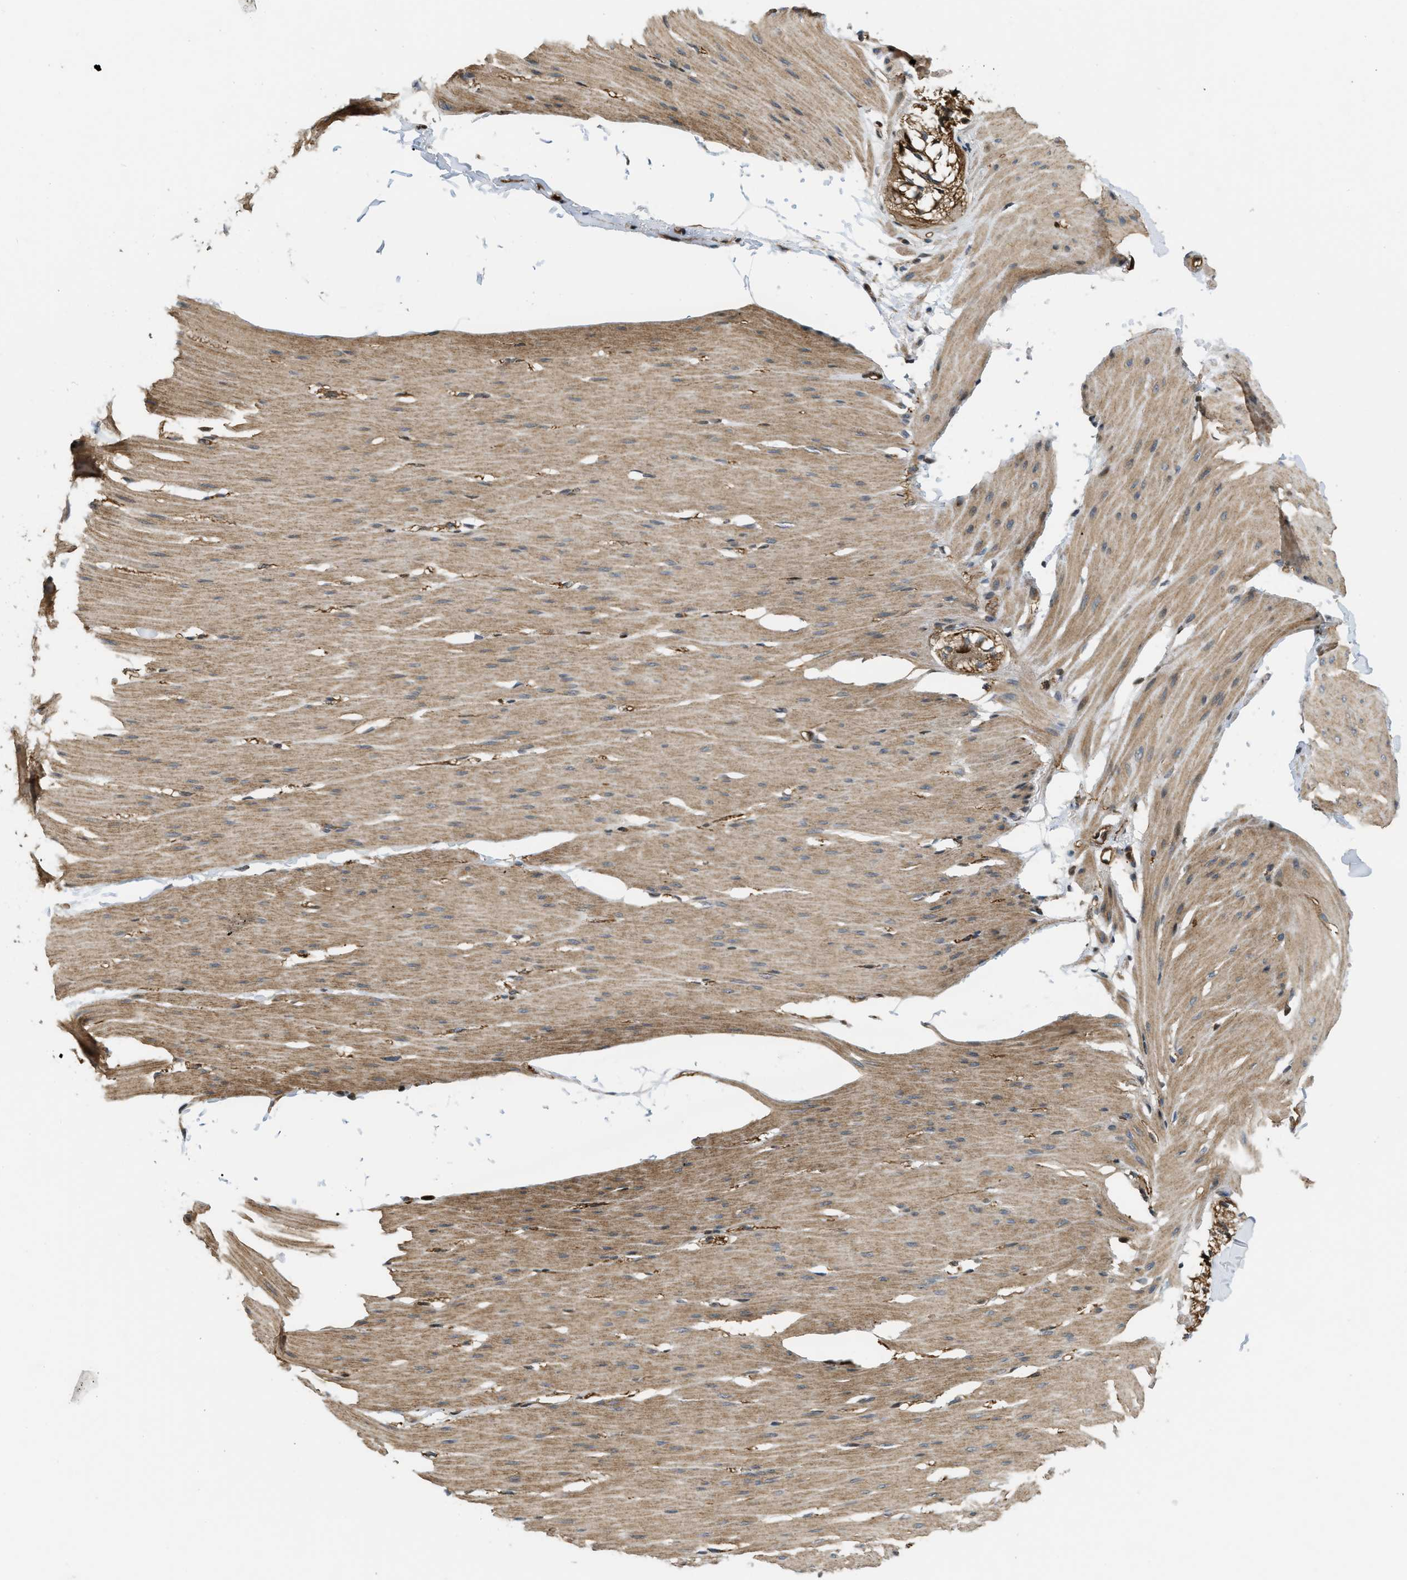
{"staining": {"intensity": "moderate", "quantity": "25%-75%", "location": "cytoplasmic/membranous"}, "tissue": "smooth muscle", "cell_type": "Smooth muscle cells", "image_type": "normal", "snomed": [{"axis": "morphology", "description": "Normal tissue, NOS"}, {"axis": "topography", "description": "Smooth muscle"}, {"axis": "topography", "description": "Colon"}], "caption": "Smooth muscle stained with a brown dye displays moderate cytoplasmic/membranous positive positivity in approximately 25%-75% of smooth muscle cells.", "gene": "LTA4H", "patient": {"sex": "male", "age": 67}}